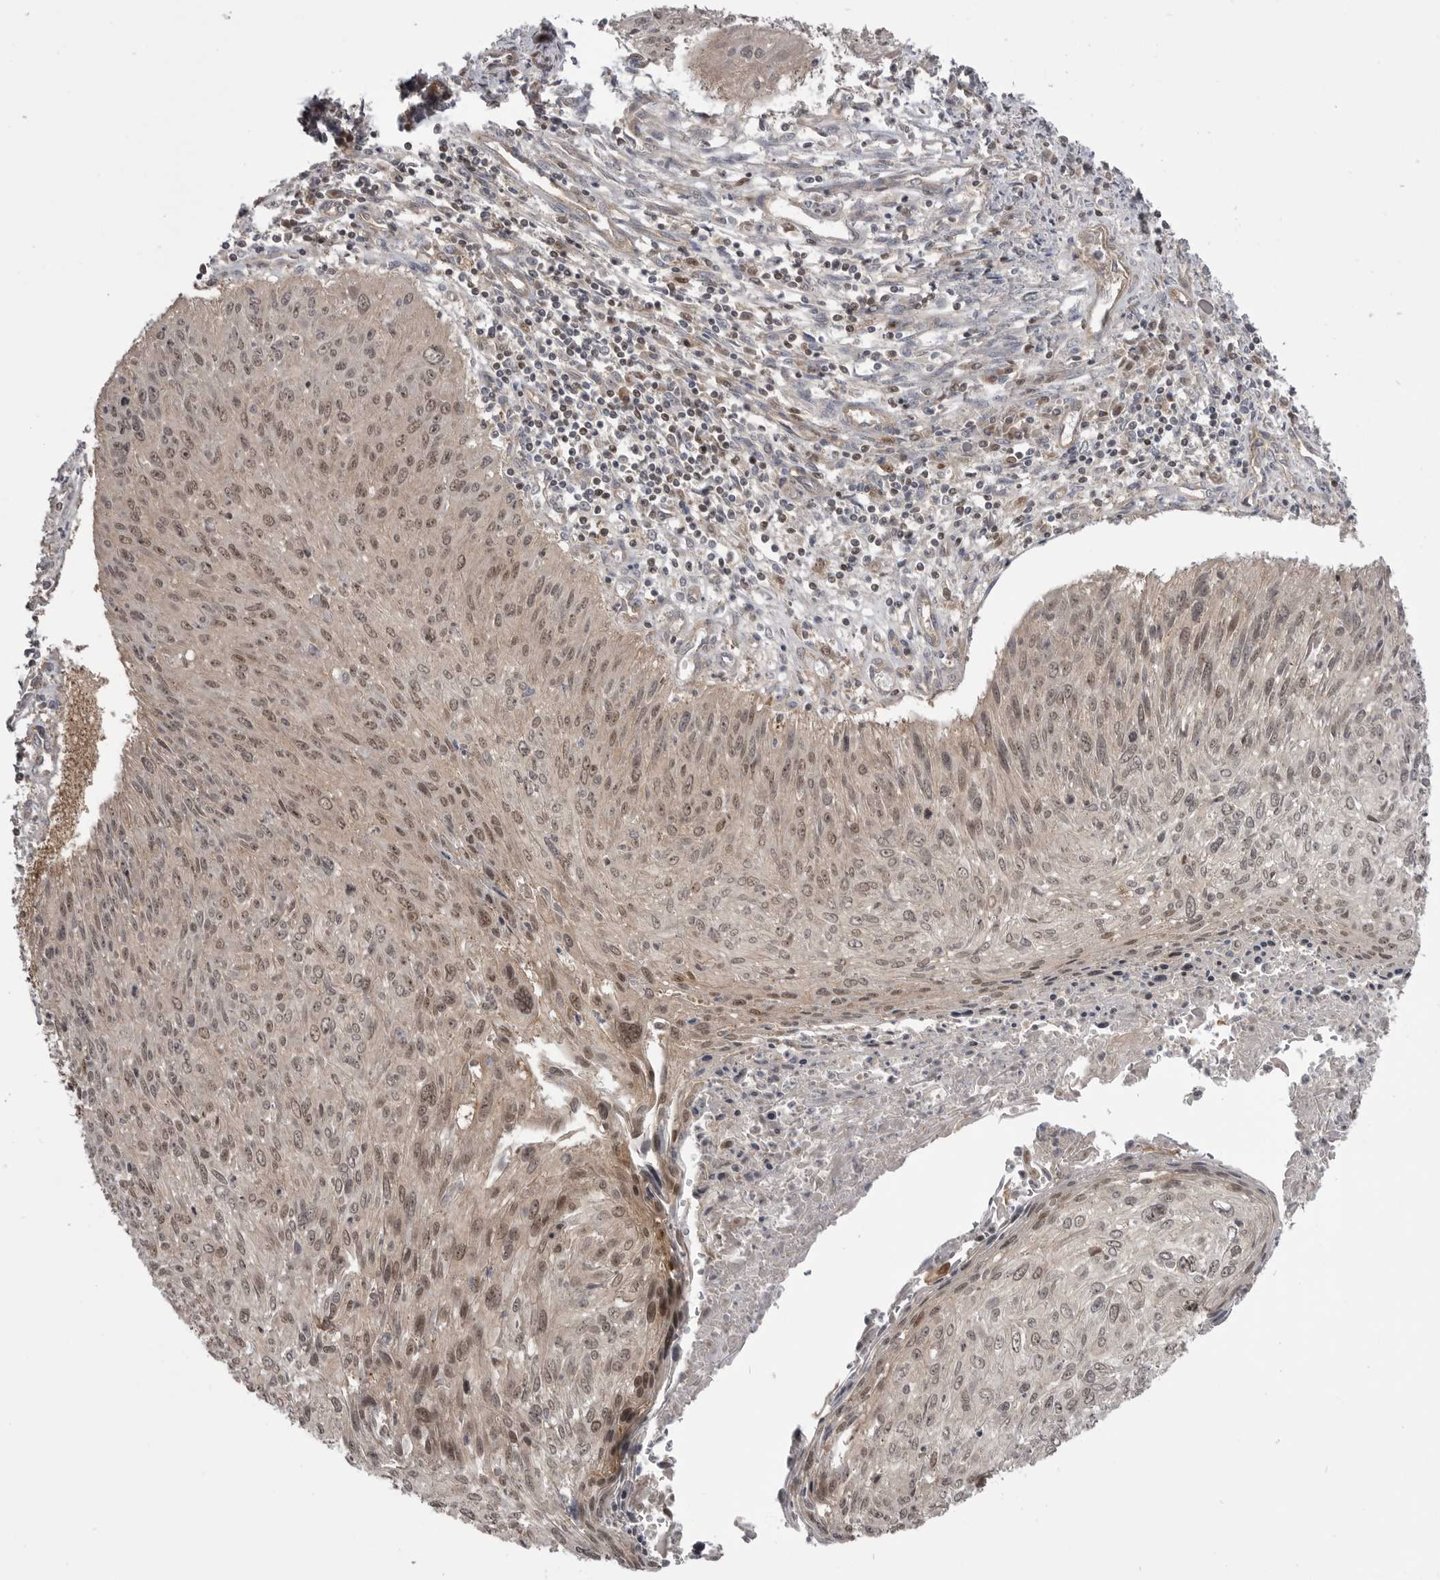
{"staining": {"intensity": "weak", "quantity": ">75%", "location": "nuclear"}, "tissue": "cervical cancer", "cell_type": "Tumor cells", "image_type": "cancer", "snomed": [{"axis": "morphology", "description": "Squamous cell carcinoma, NOS"}, {"axis": "topography", "description": "Cervix"}], "caption": "Weak nuclear staining is present in approximately >75% of tumor cells in cervical cancer (squamous cell carcinoma). (DAB (3,3'-diaminobenzidine) IHC, brown staining for protein, blue staining for nuclei).", "gene": "MAPK13", "patient": {"sex": "female", "age": 51}}